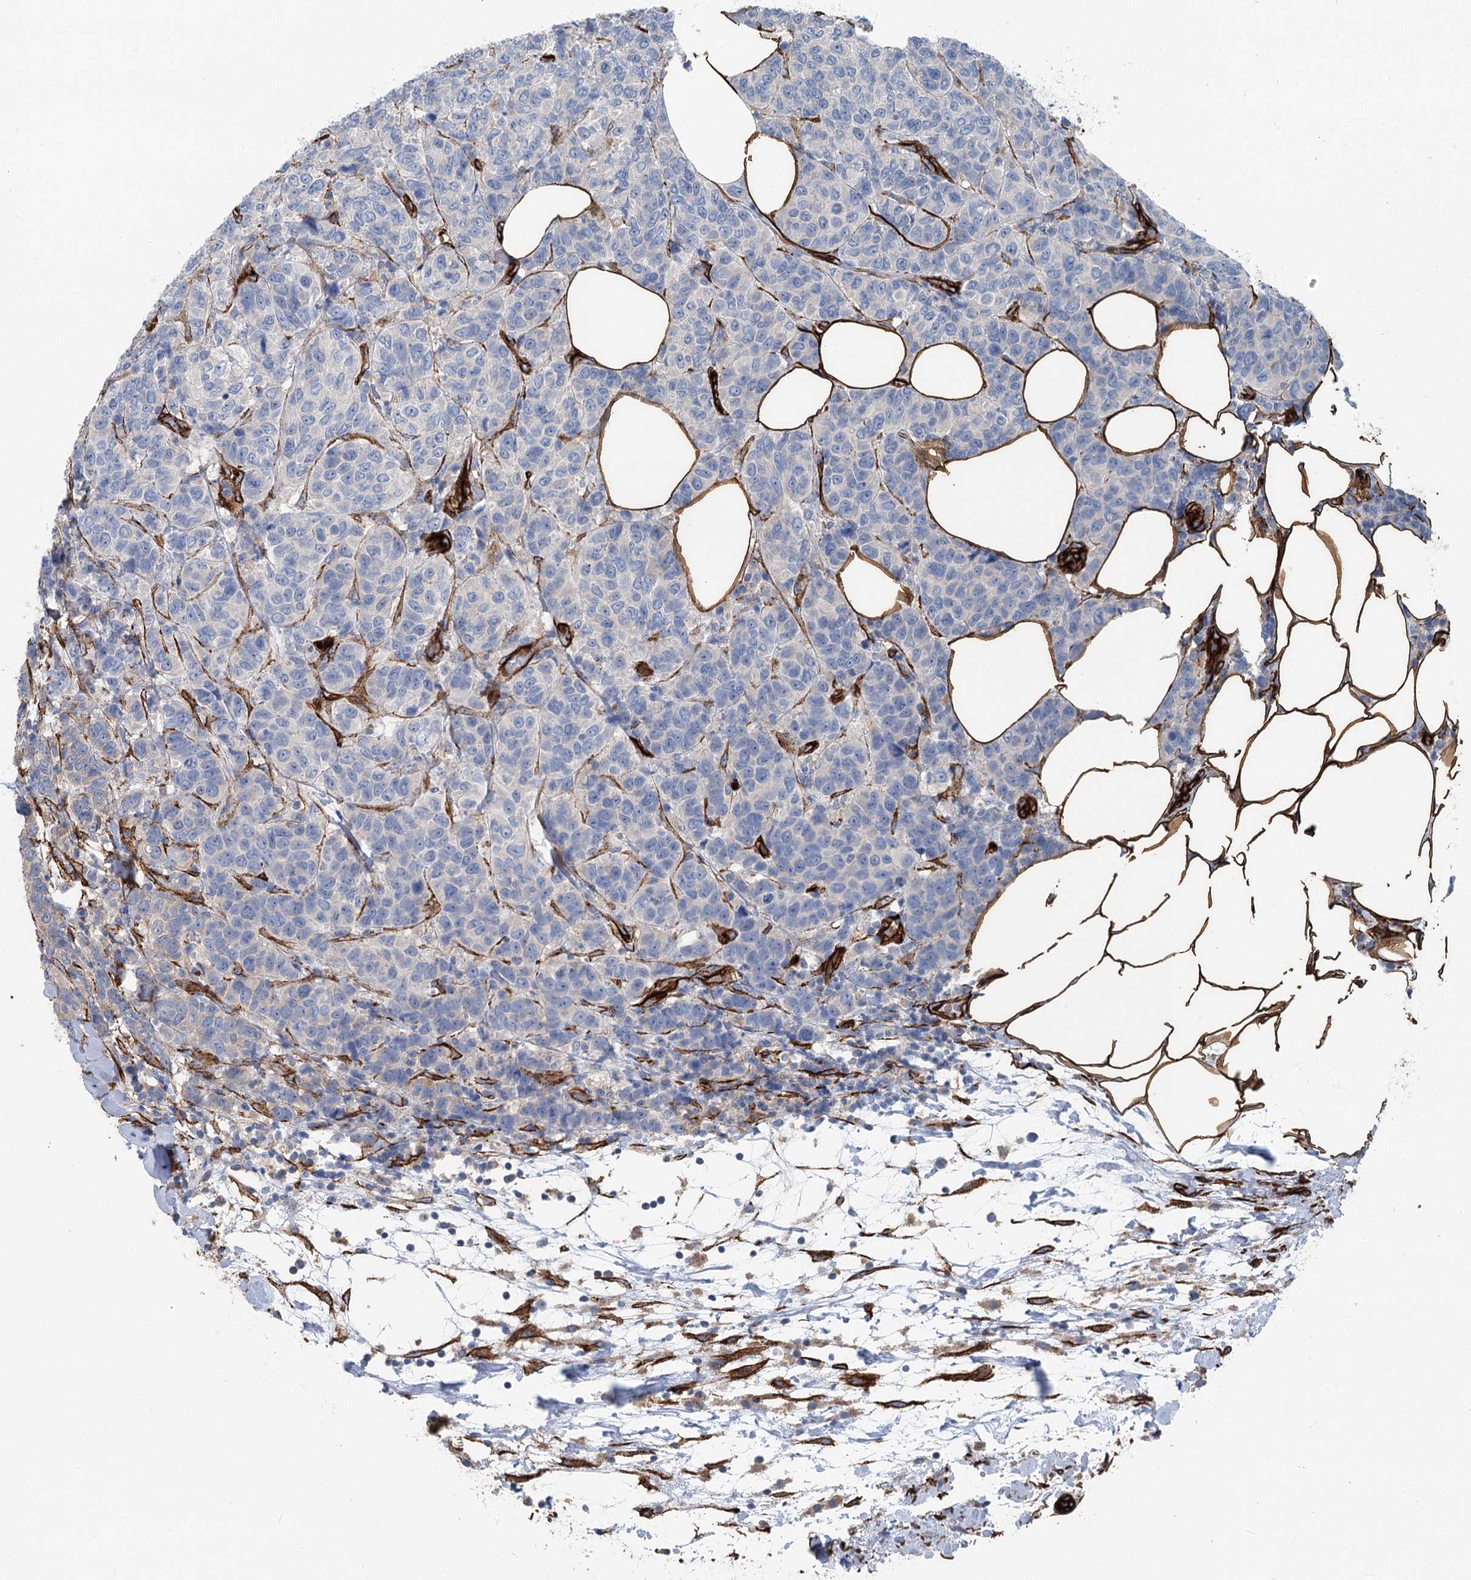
{"staining": {"intensity": "negative", "quantity": "none", "location": "none"}, "tissue": "breast cancer", "cell_type": "Tumor cells", "image_type": "cancer", "snomed": [{"axis": "morphology", "description": "Duct carcinoma"}, {"axis": "topography", "description": "Breast"}], "caption": "Immunohistochemistry (IHC) micrograph of breast invasive ductal carcinoma stained for a protein (brown), which reveals no positivity in tumor cells. (Brightfield microscopy of DAB (3,3'-diaminobenzidine) immunohistochemistry at high magnification).", "gene": "IQSEC1", "patient": {"sex": "female", "age": 55}}